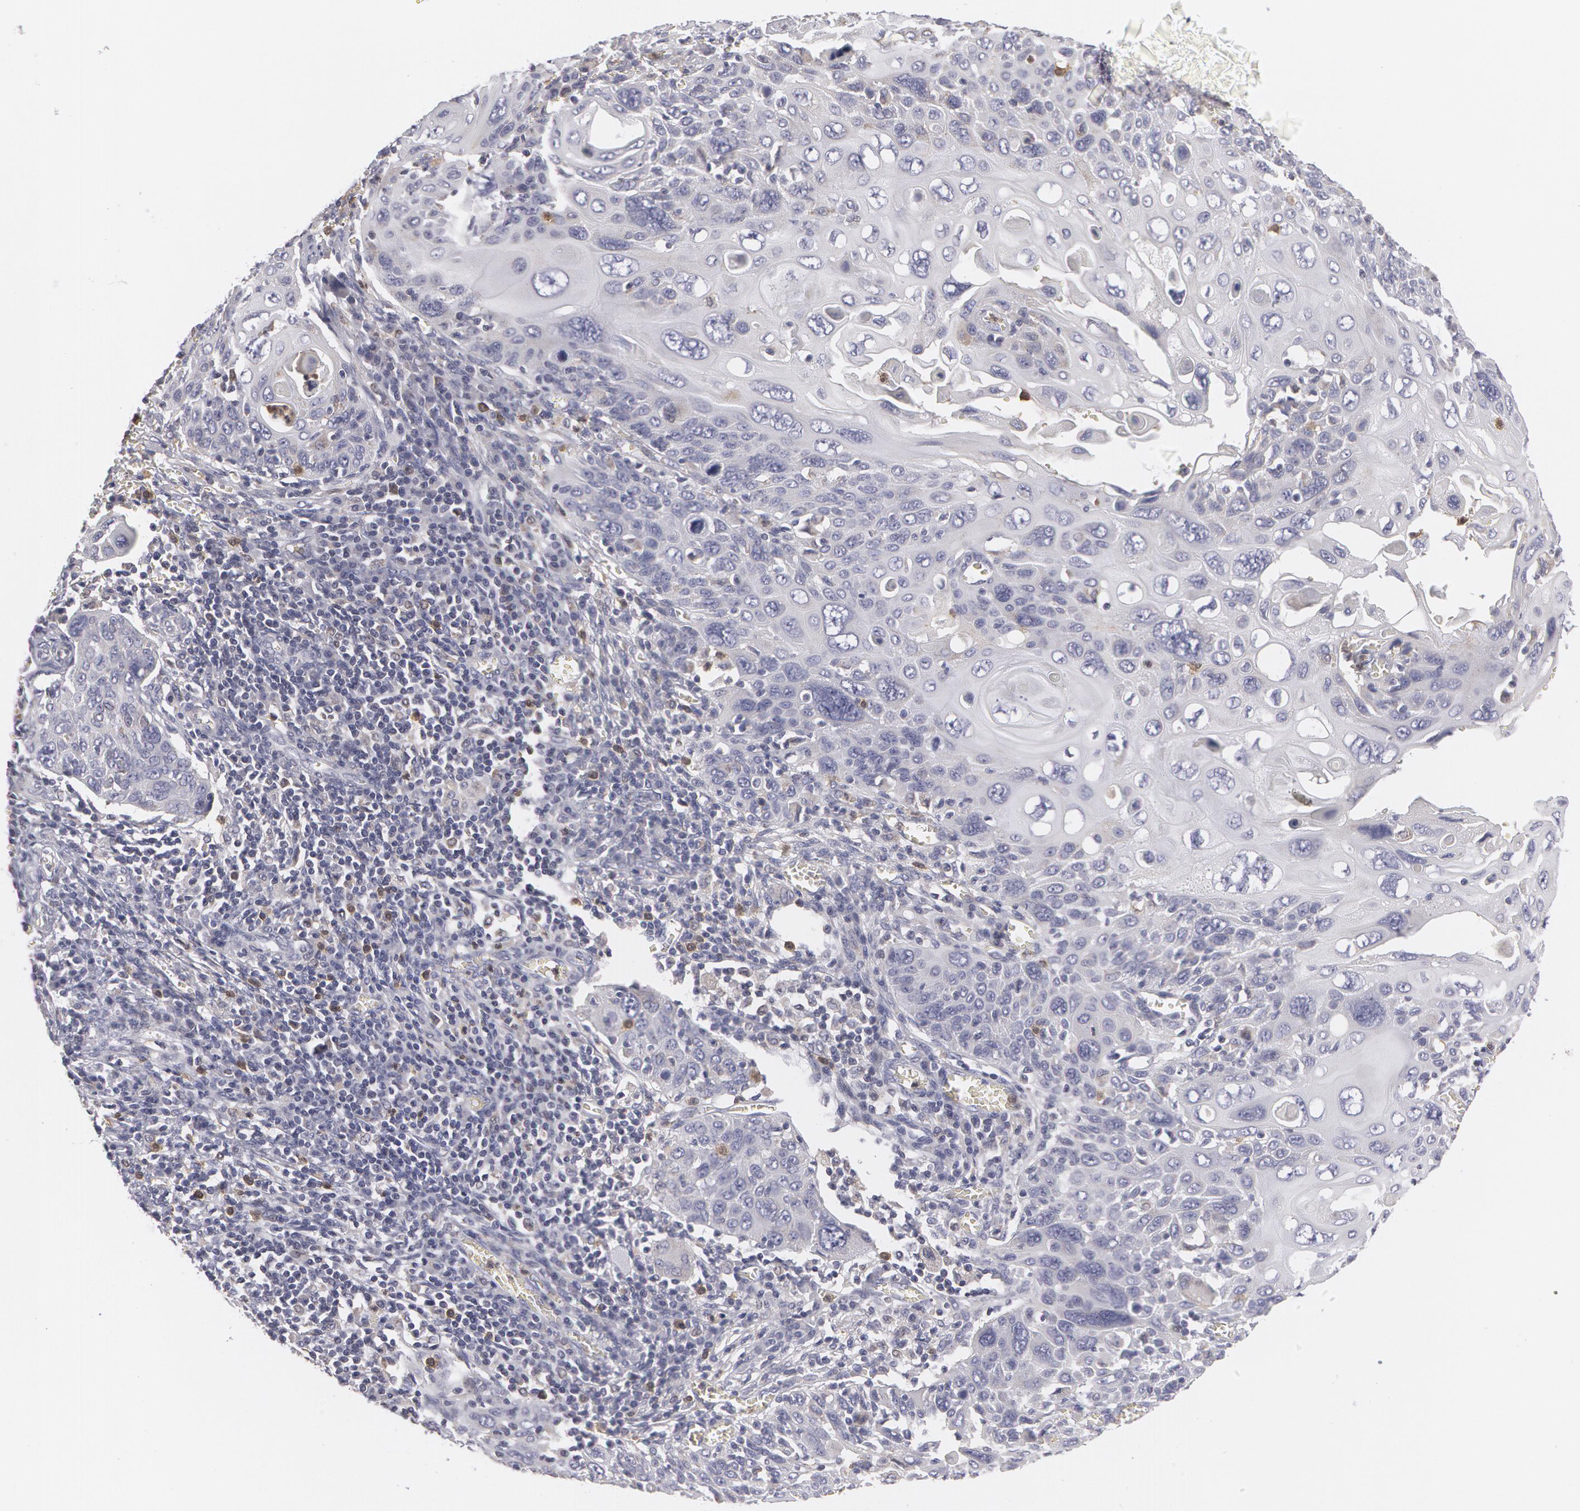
{"staining": {"intensity": "weak", "quantity": "<25%", "location": "cytoplasmic/membranous"}, "tissue": "cervical cancer", "cell_type": "Tumor cells", "image_type": "cancer", "snomed": [{"axis": "morphology", "description": "Squamous cell carcinoma, NOS"}, {"axis": "topography", "description": "Cervix"}], "caption": "An image of squamous cell carcinoma (cervical) stained for a protein exhibits no brown staining in tumor cells.", "gene": "CAT", "patient": {"sex": "female", "age": 54}}